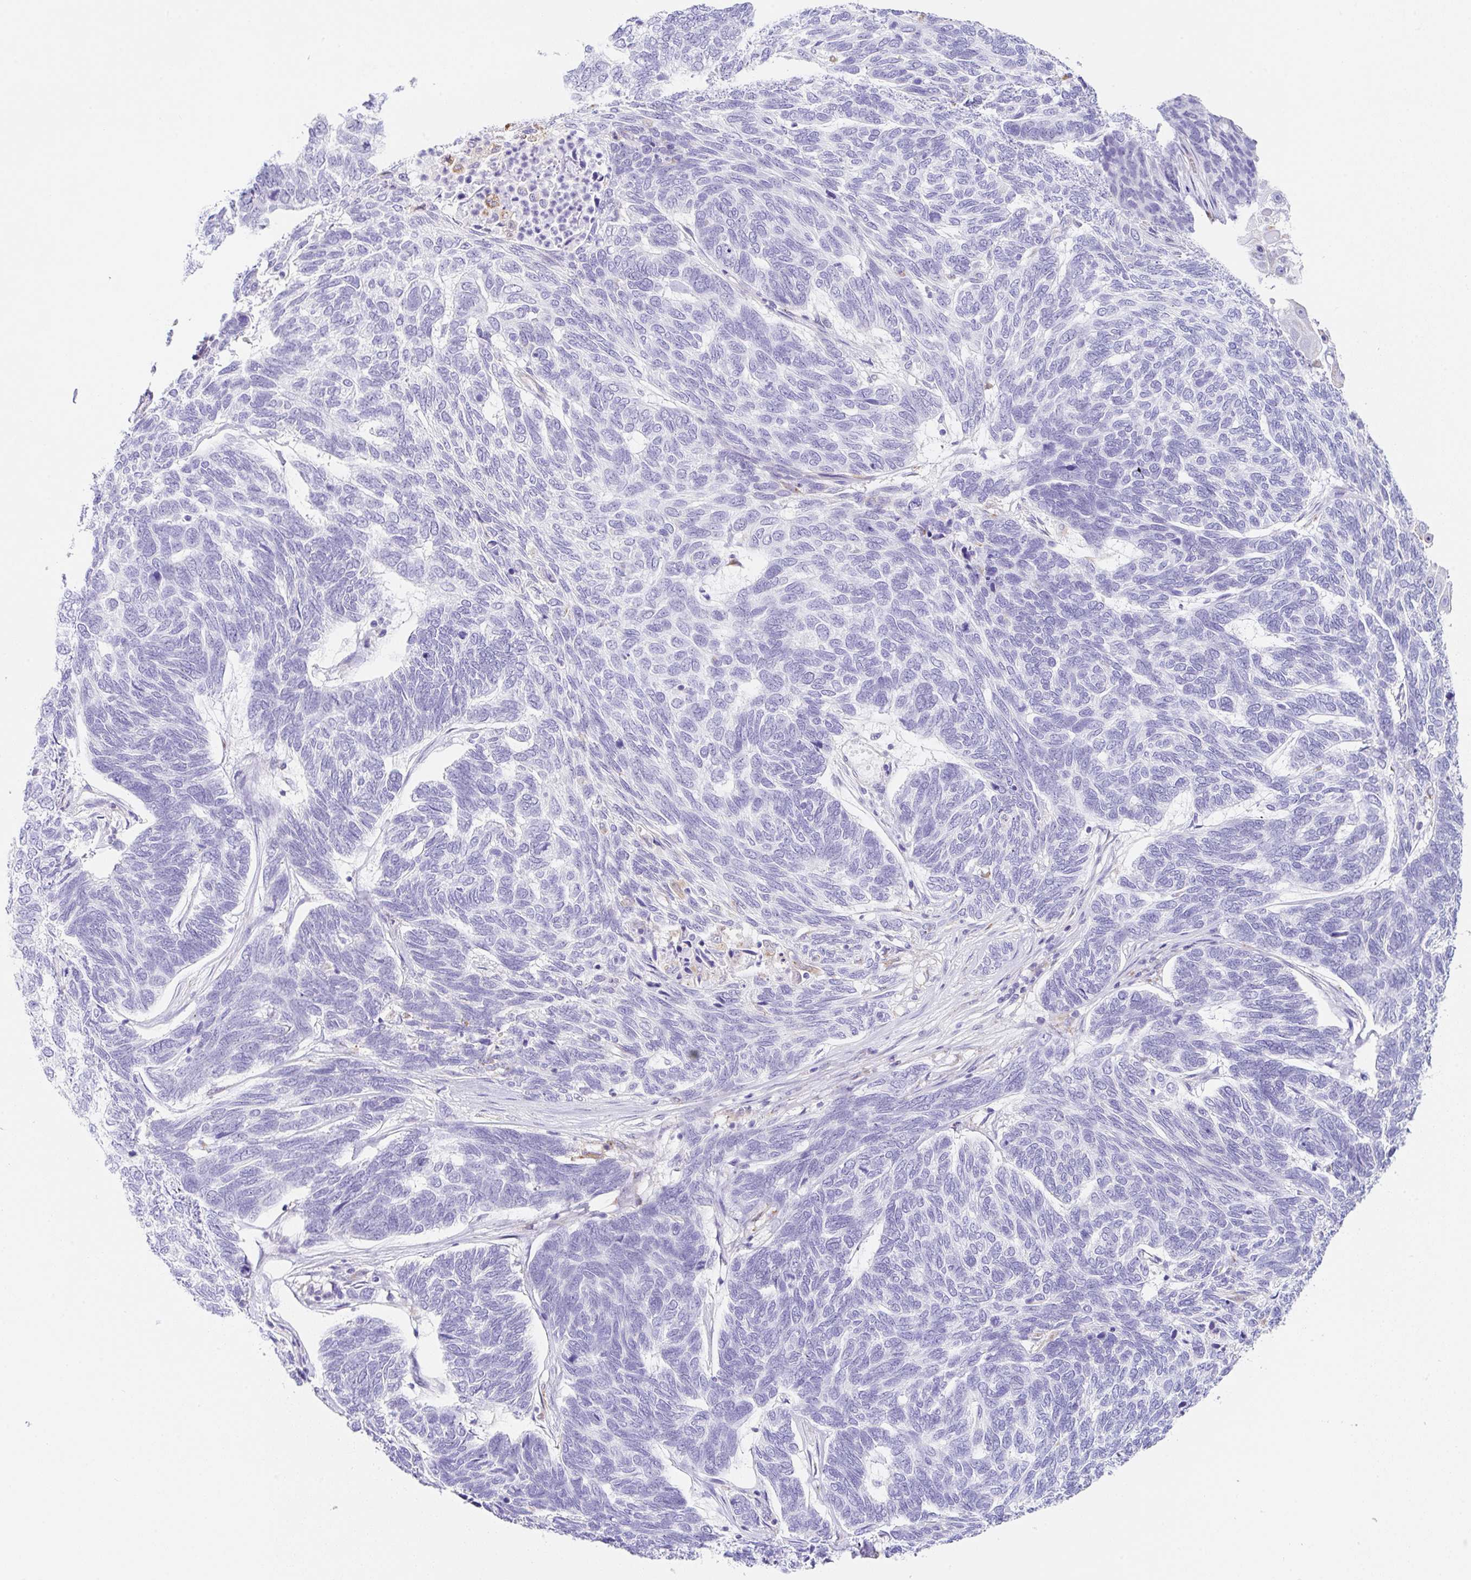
{"staining": {"intensity": "negative", "quantity": "none", "location": "none"}, "tissue": "skin cancer", "cell_type": "Tumor cells", "image_type": "cancer", "snomed": [{"axis": "morphology", "description": "Basal cell carcinoma"}, {"axis": "topography", "description": "Skin"}], "caption": "Image shows no protein expression in tumor cells of skin cancer (basal cell carcinoma) tissue.", "gene": "DKK4", "patient": {"sex": "female", "age": 65}}